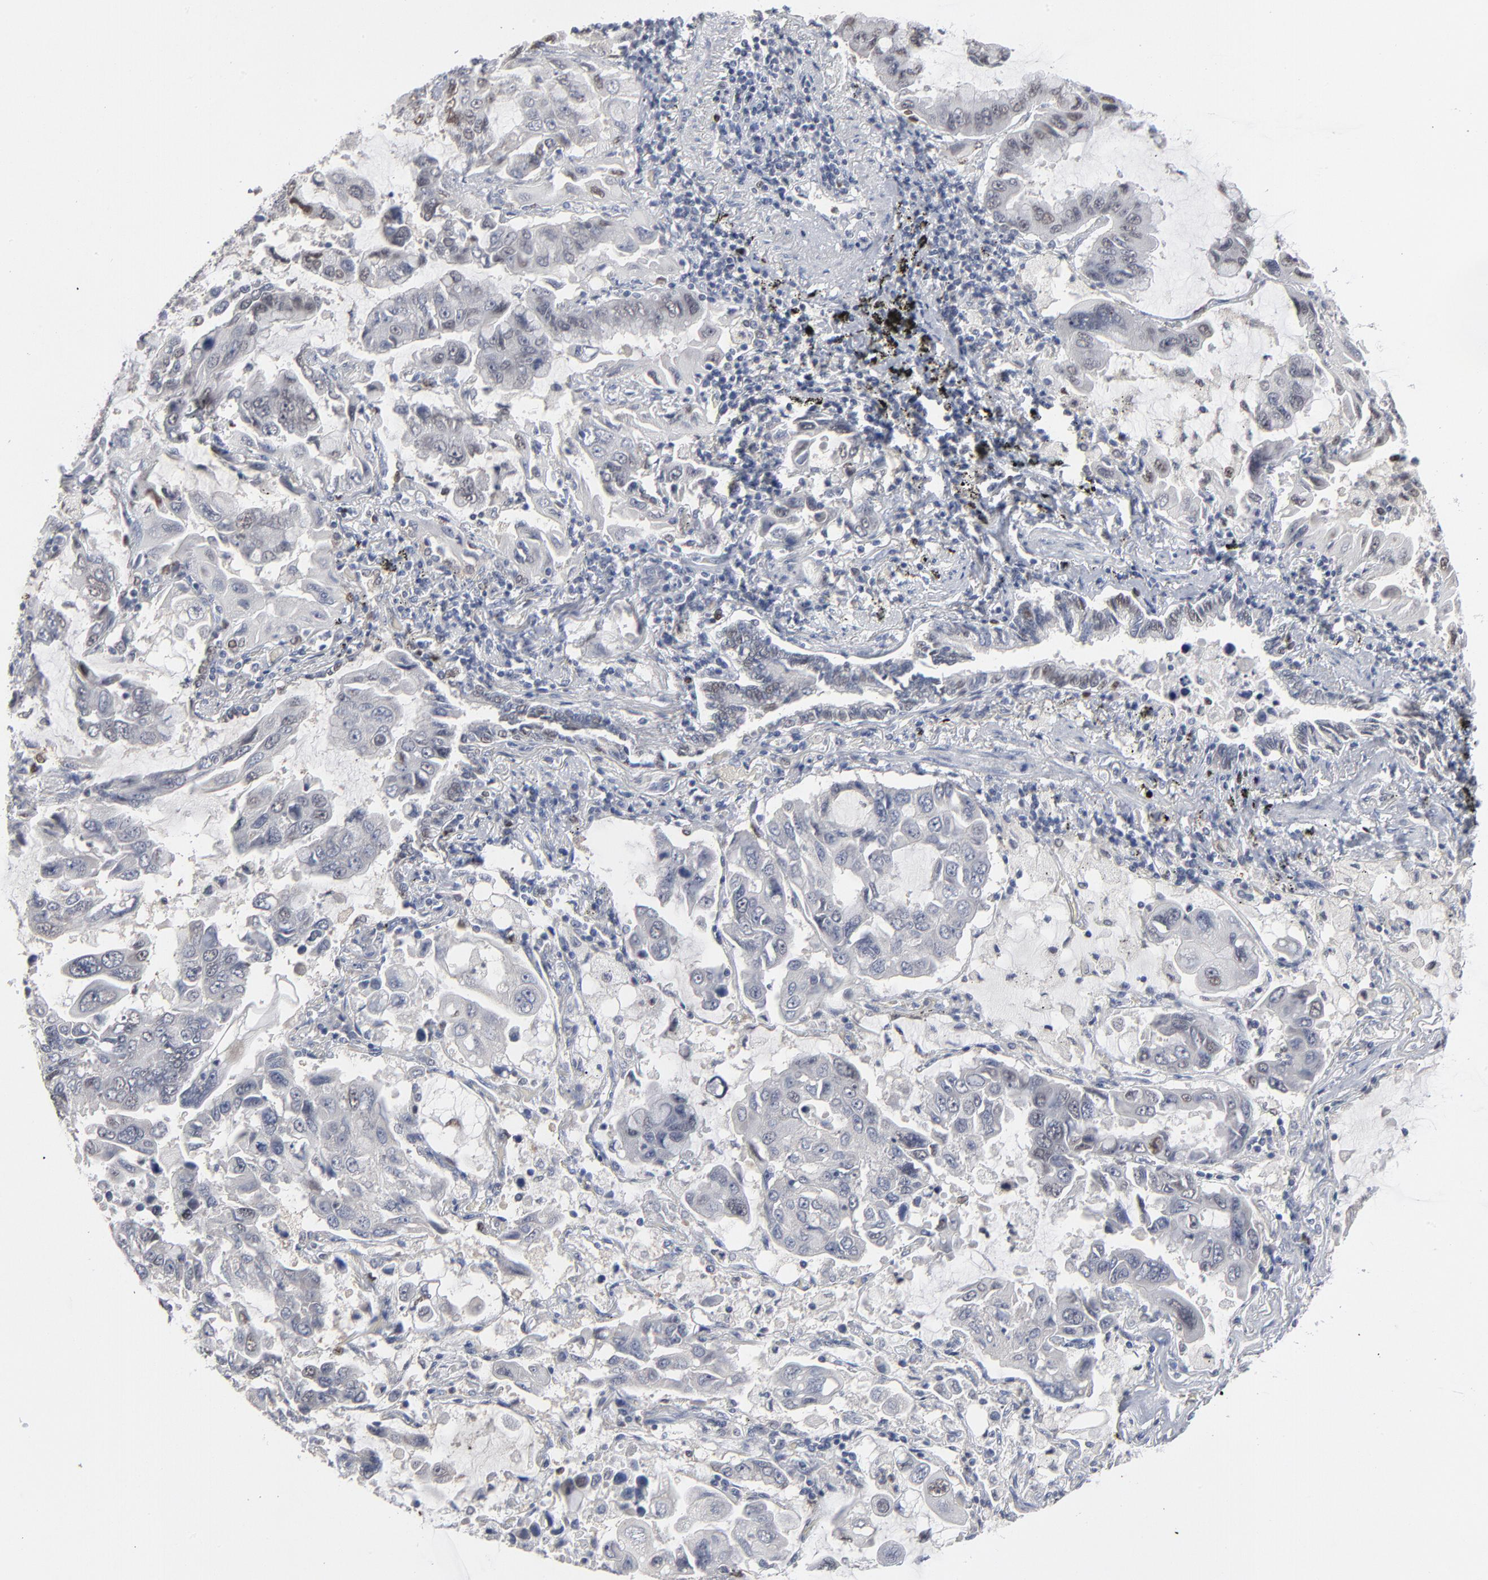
{"staining": {"intensity": "negative", "quantity": "none", "location": "none"}, "tissue": "lung cancer", "cell_type": "Tumor cells", "image_type": "cancer", "snomed": [{"axis": "morphology", "description": "Adenocarcinoma, NOS"}, {"axis": "topography", "description": "Lung"}], "caption": "Immunohistochemical staining of adenocarcinoma (lung) reveals no significant staining in tumor cells.", "gene": "FOXN2", "patient": {"sex": "male", "age": 64}}